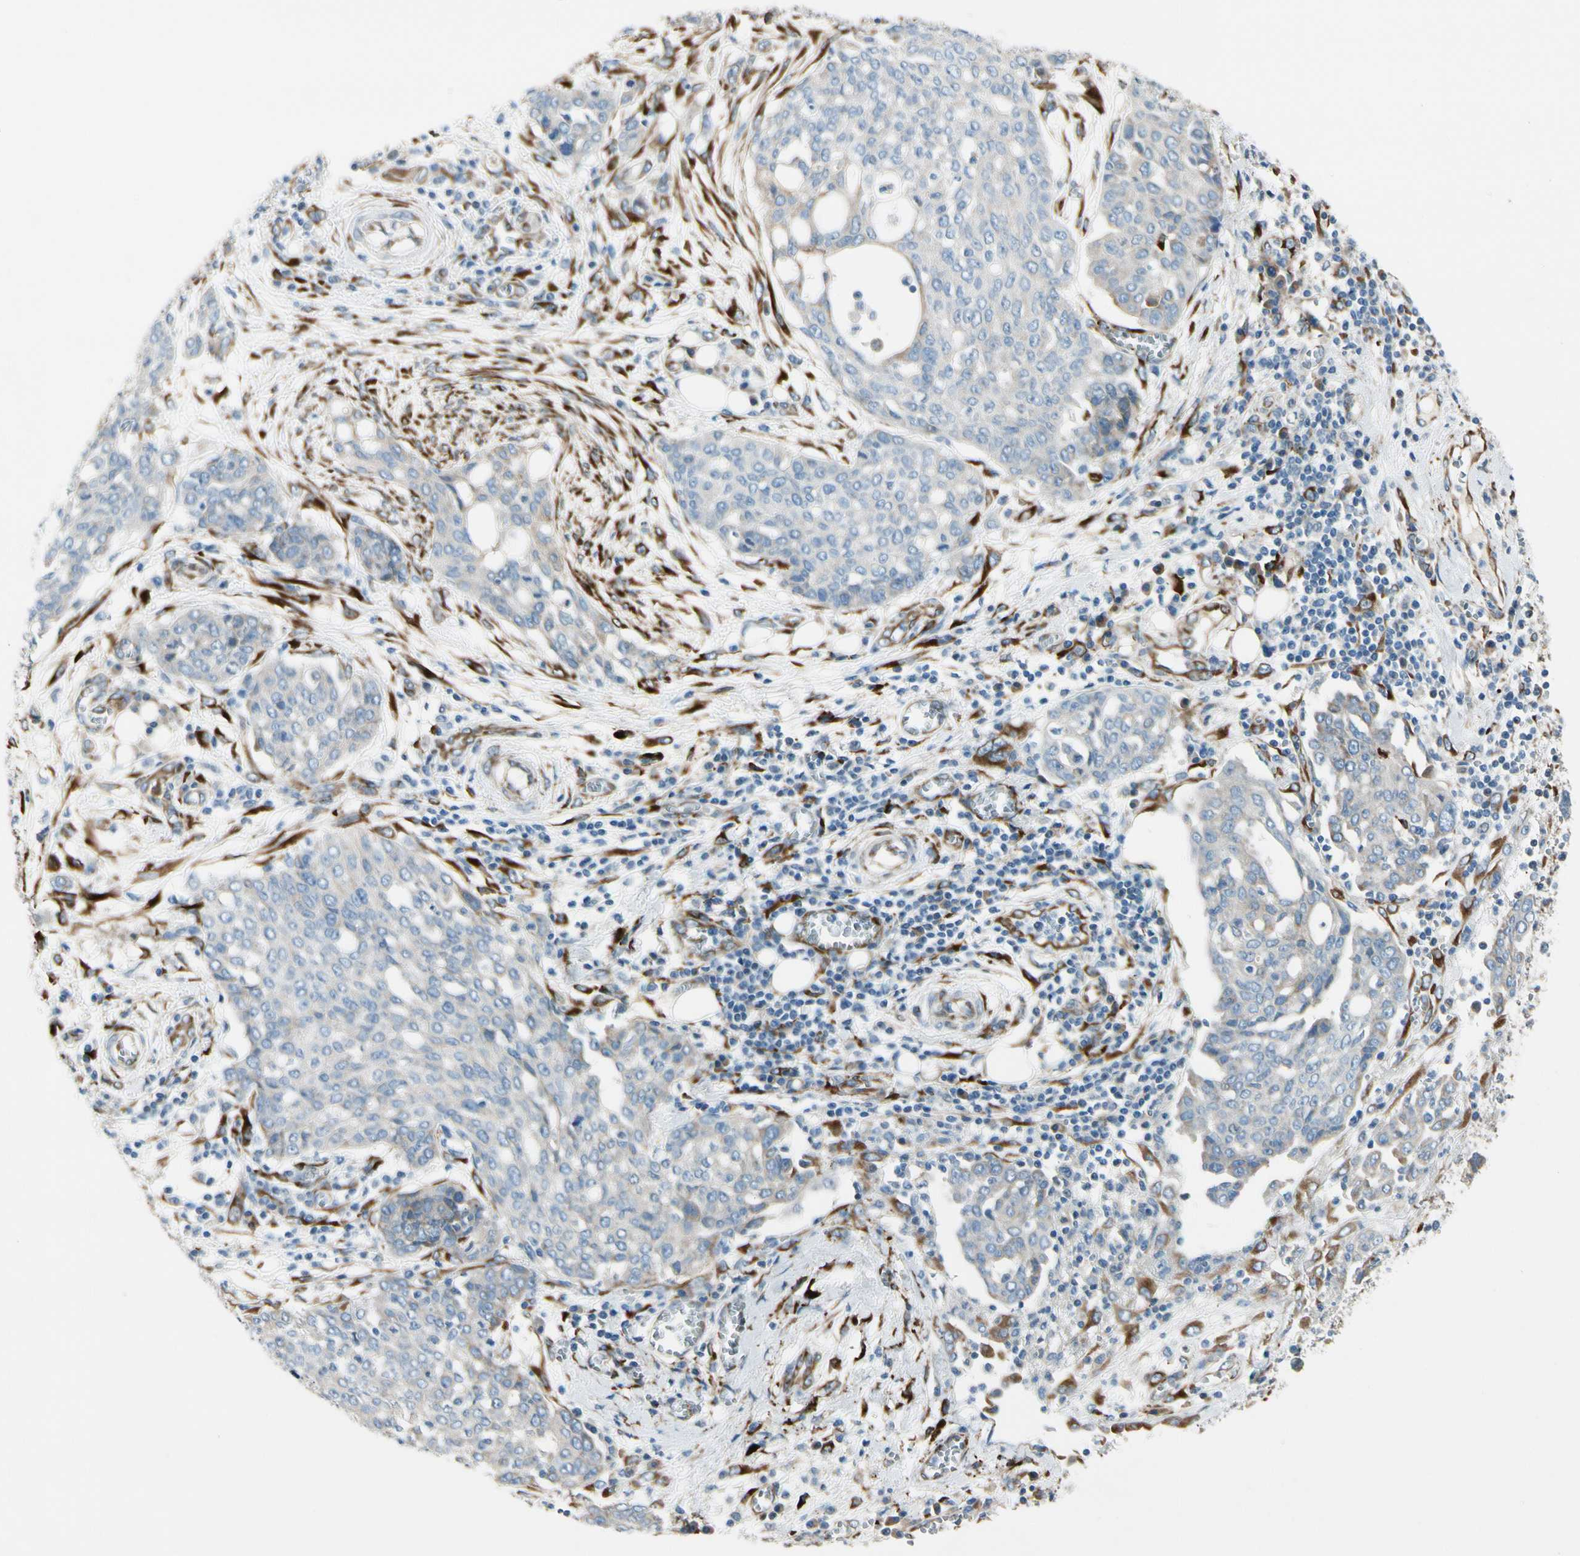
{"staining": {"intensity": "weak", "quantity": "<25%", "location": "cytoplasmic/membranous"}, "tissue": "ovarian cancer", "cell_type": "Tumor cells", "image_type": "cancer", "snomed": [{"axis": "morphology", "description": "Cystadenocarcinoma, serous, NOS"}, {"axis": "topography", "description": "Soft tissue"}, {"axis": "topography", "description": "Ovary"}], "caption": "This is a image of immunohistochemistry (IHC) staining of ovarian cancer (serous cystadenocarcinoma), which shows no positivity in tumor cells. (DAB IHC with hematoxylin counter stain).", "gene": "FKBP7", "patient": {"sex": "female", "age": 57}}